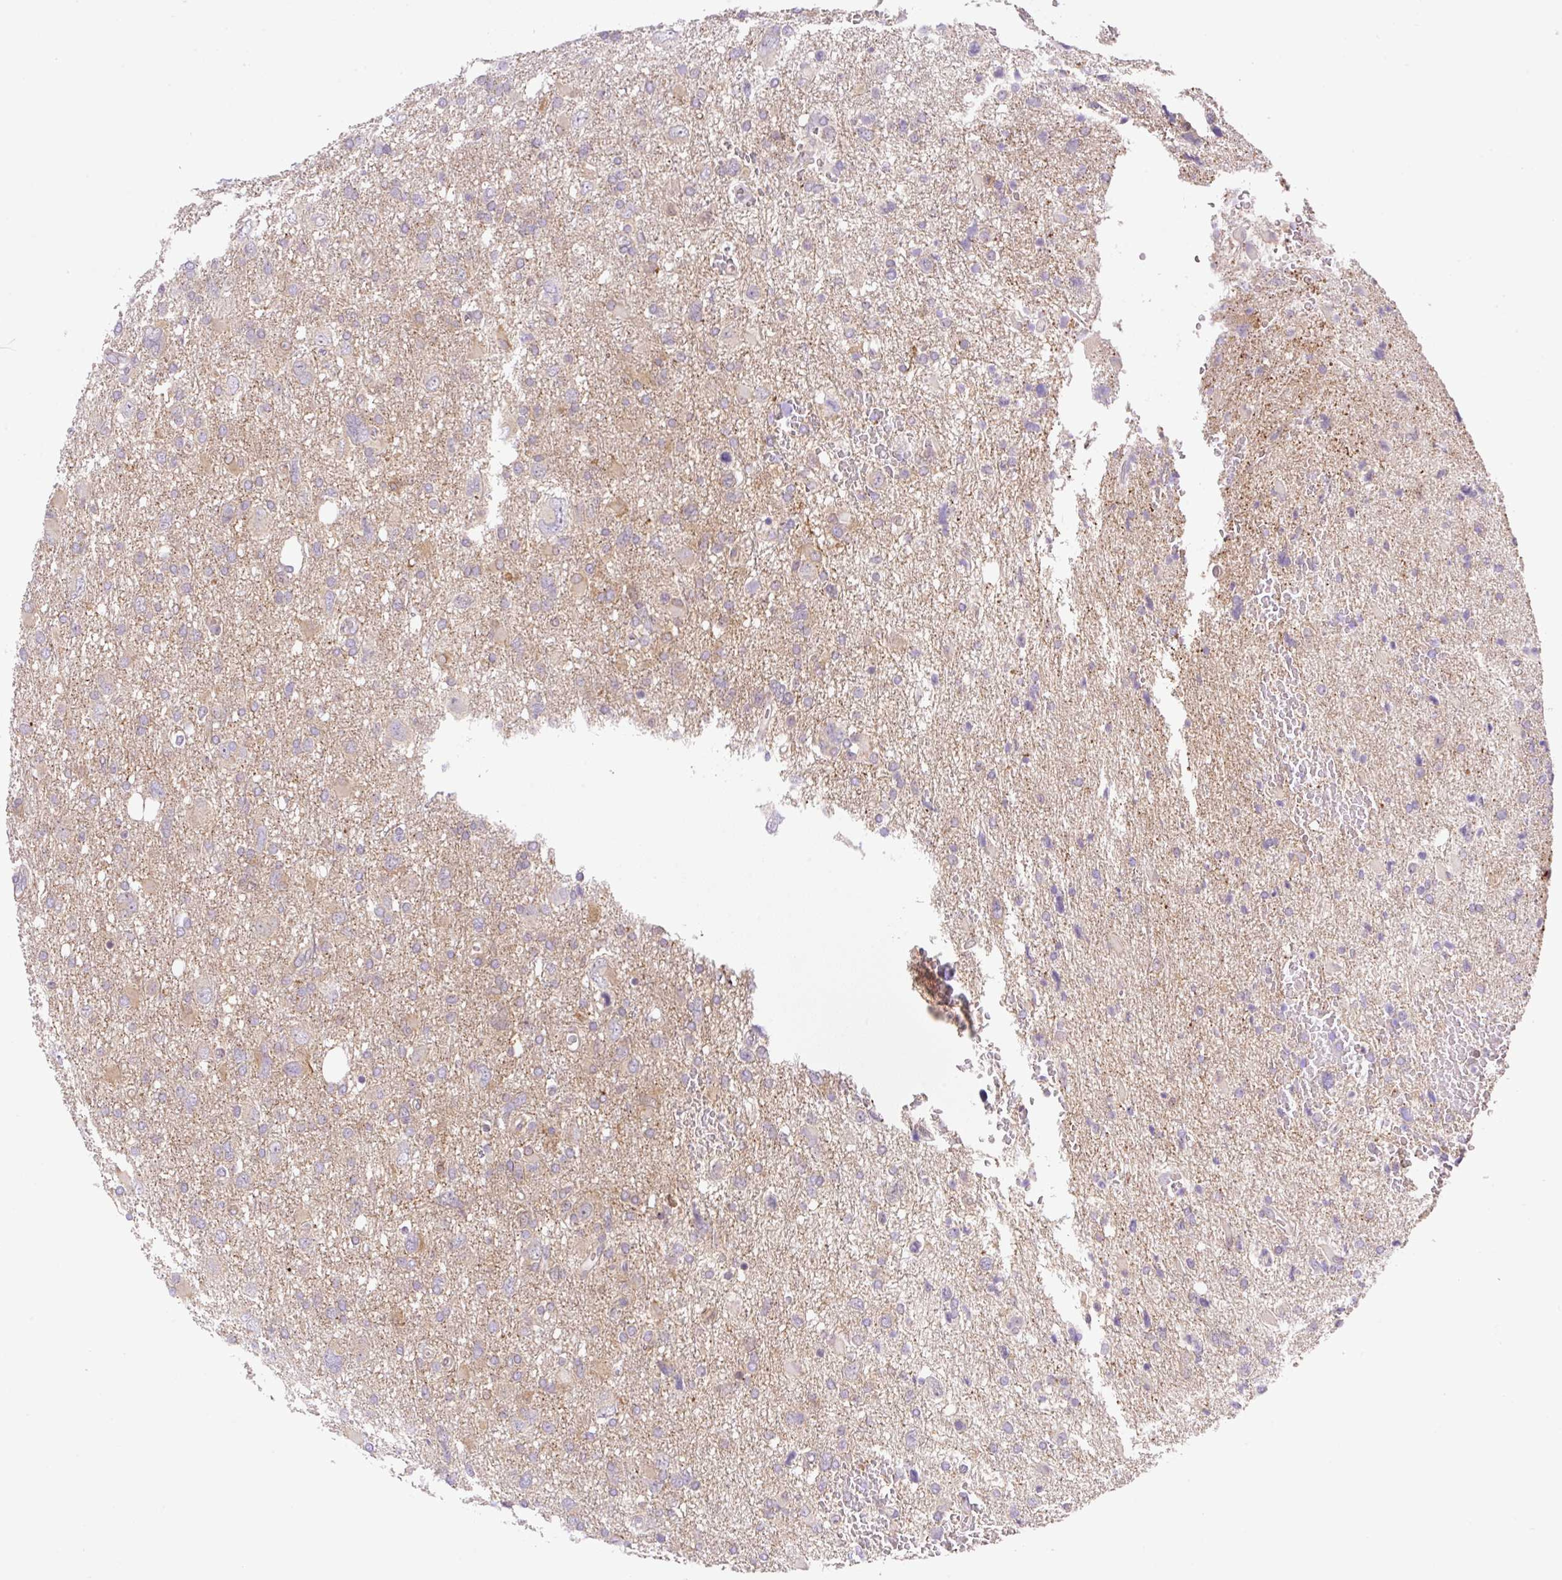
{"staining": {"intensity": "weak", "quantity": "25%-75%", "location": "cytoplasmic/membranous"}, "tissue": "glioma", "cell_type": "Tumor cells", "image_type": "cancer", "snomed": [{"axis": "morphology", "description": "Glioma, malignant, High grade"}, {"axis": "topography", "description": "Brain"}], "caption": "Immunohistochemical staining of human high-grade glioma (malignant) demonstrates low levels of weak cytoplasmic/membranous staining in approximately 25%-75% of tumor cells. Nuclei are stained in blue.", "gene": "CAMK2B", "patient": {"sex": "male", "age": 61}}